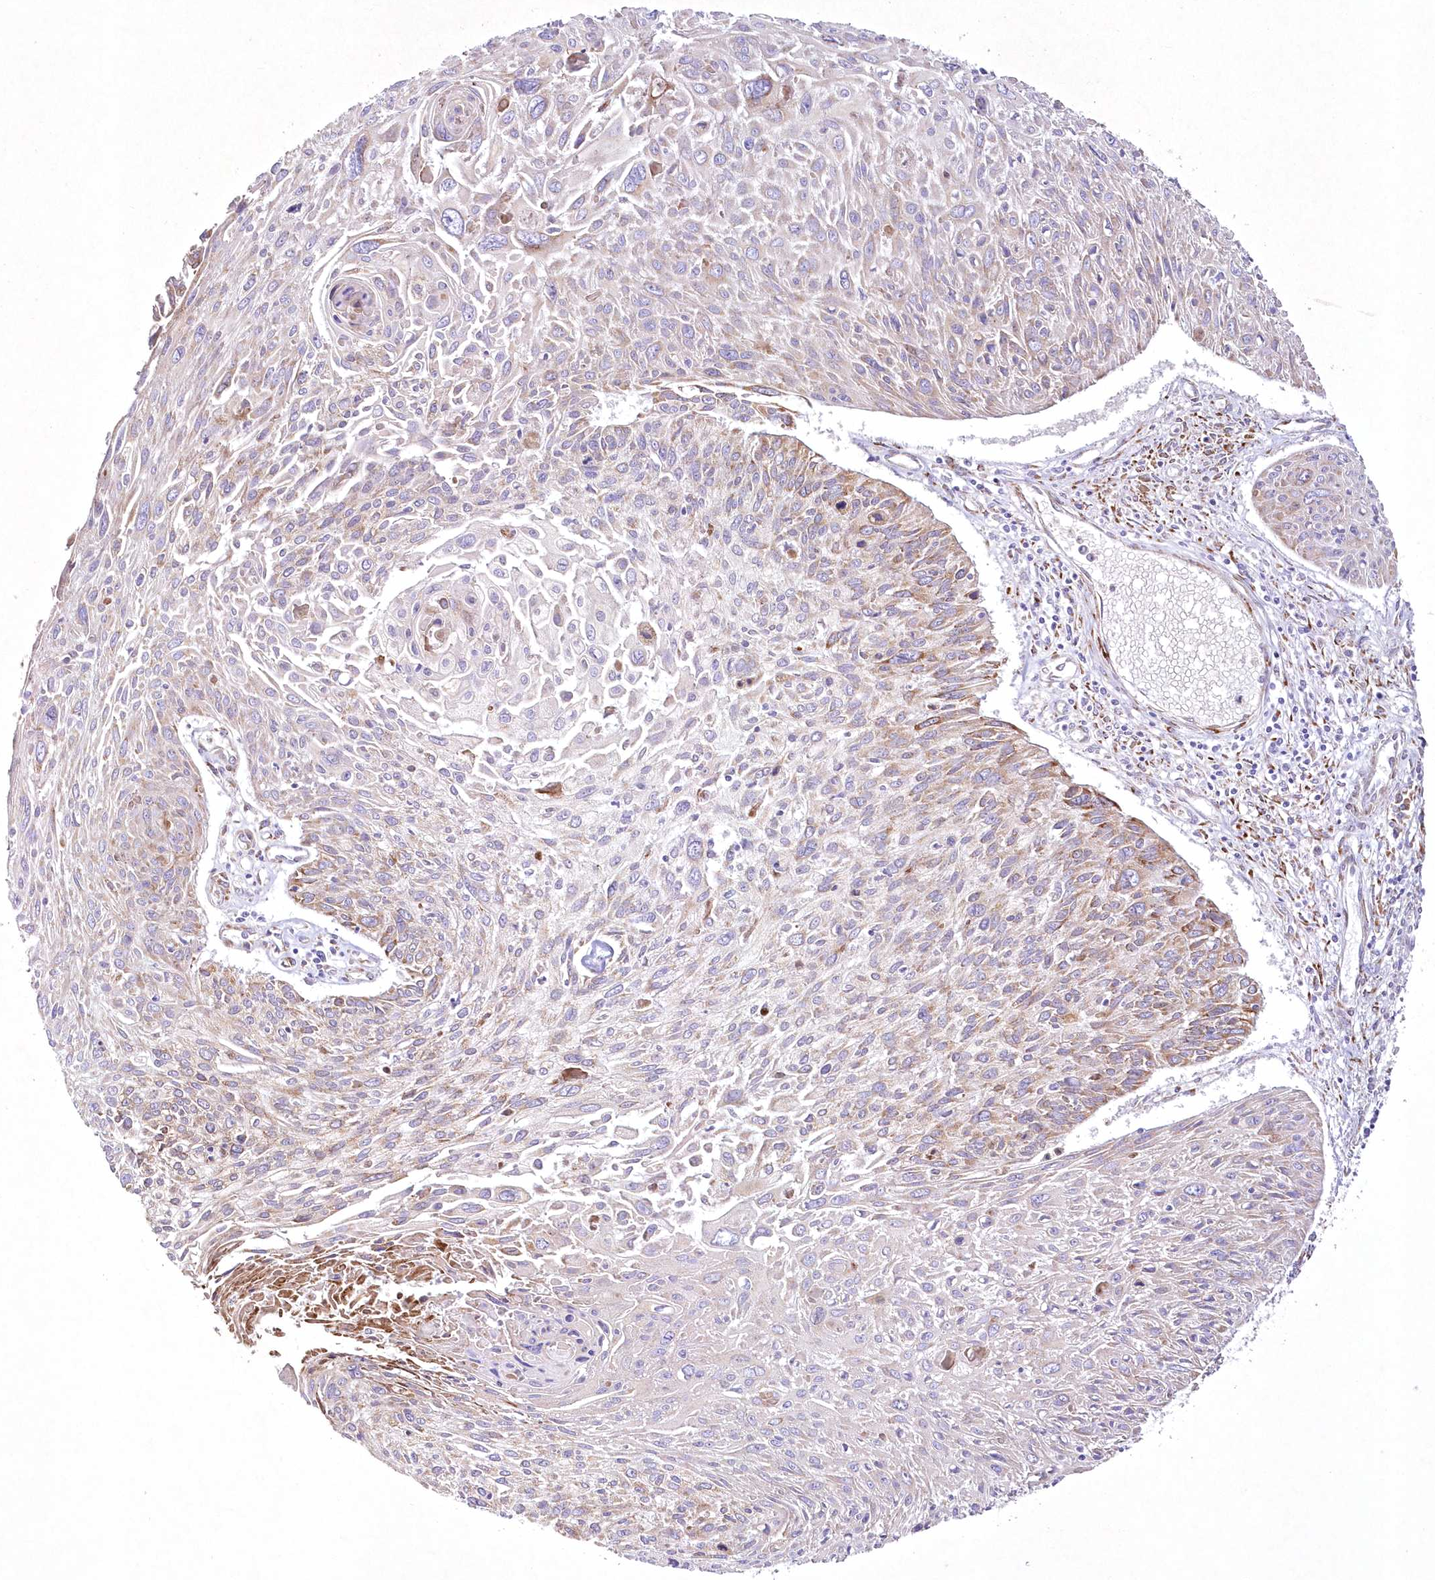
{"staining": {"intensity": "moderate", "quantity": "<25%", "location": "cytoplasmic/membranous"}, "tissue": "cervical cancer", "cell_type": "Tumor cells", "image_type": "cancer", "snomed": [{"axis": "morphology", "description": "Squamous cell carcinoma, NOS"}, {"axis": "topography", "description": "Cervix"}], "caption": "Tumor cells exhibit low levels of moderate cytoplasmic/membranous positivity in about <25% of cells in cervical squamous cell carcinoma. The staining was performed using DAB, with brown indicating positive protein expression. Nuclei are stained blue with hematoxylin.", "gene": "ARFGEF3", "patient": {"sex": "female", "age": 51}}